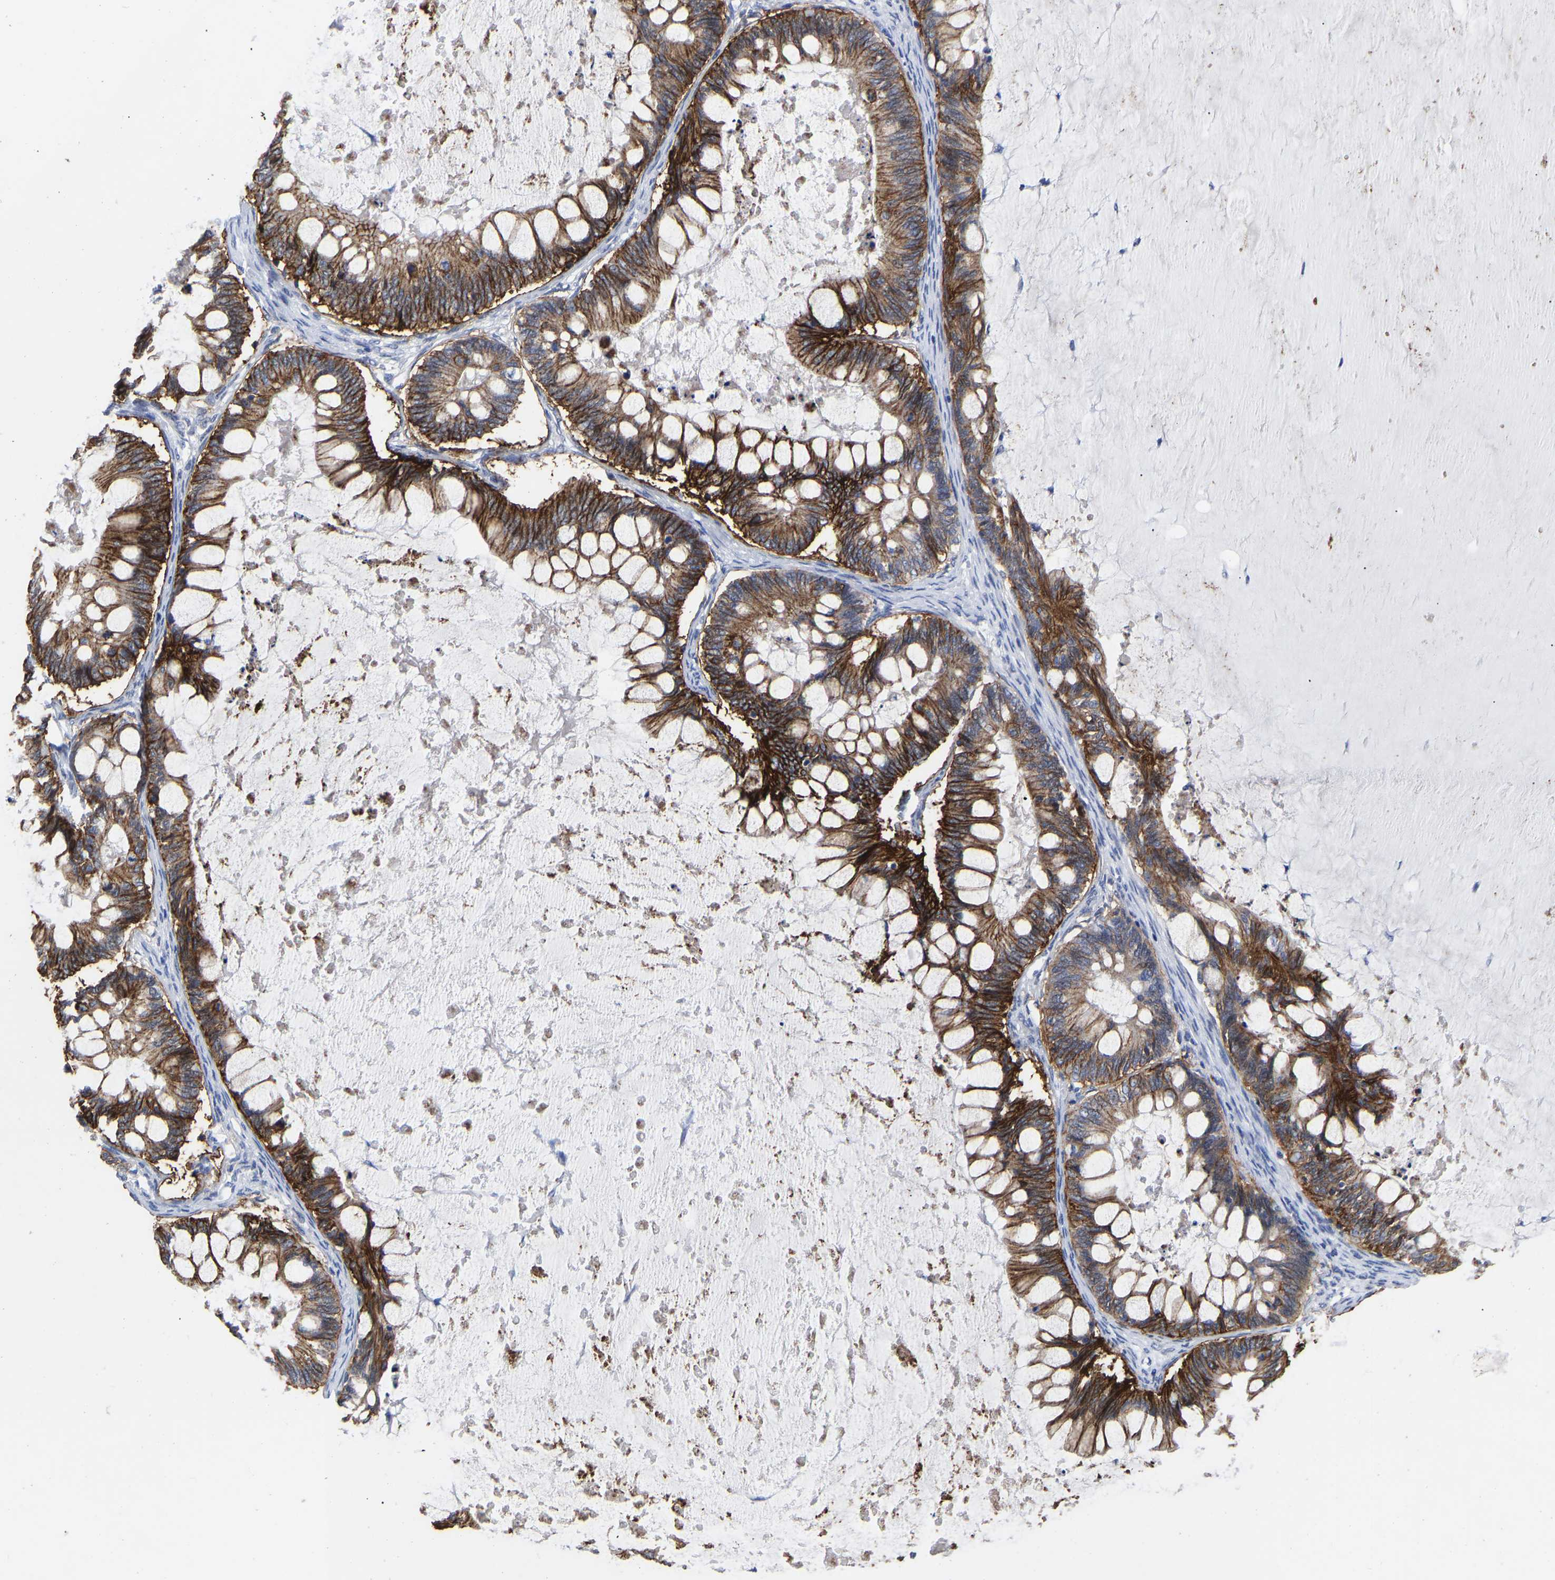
{"staining": {"intensity": "strong", "quantity": ">75%", "location": "cytoplasmic/membranous"}, "tissue": "ovarian cancer", "cell_type": "Tumor cells", "image_type": "cancer", "snomed": [{"axis": "morphology", "description": "Cystadenocarcinoma, mucinous, NOS"}, {"axis": "topography", "description": "Ovary"}], "caption": "Ovarian cancer was stained to show a protein in brown. There is high levels of strong cytoplasmic/membranous staining in about >75% of tumor cells.", "gene": "GPA33", "patient": {"sex": "female", "age": 61}}